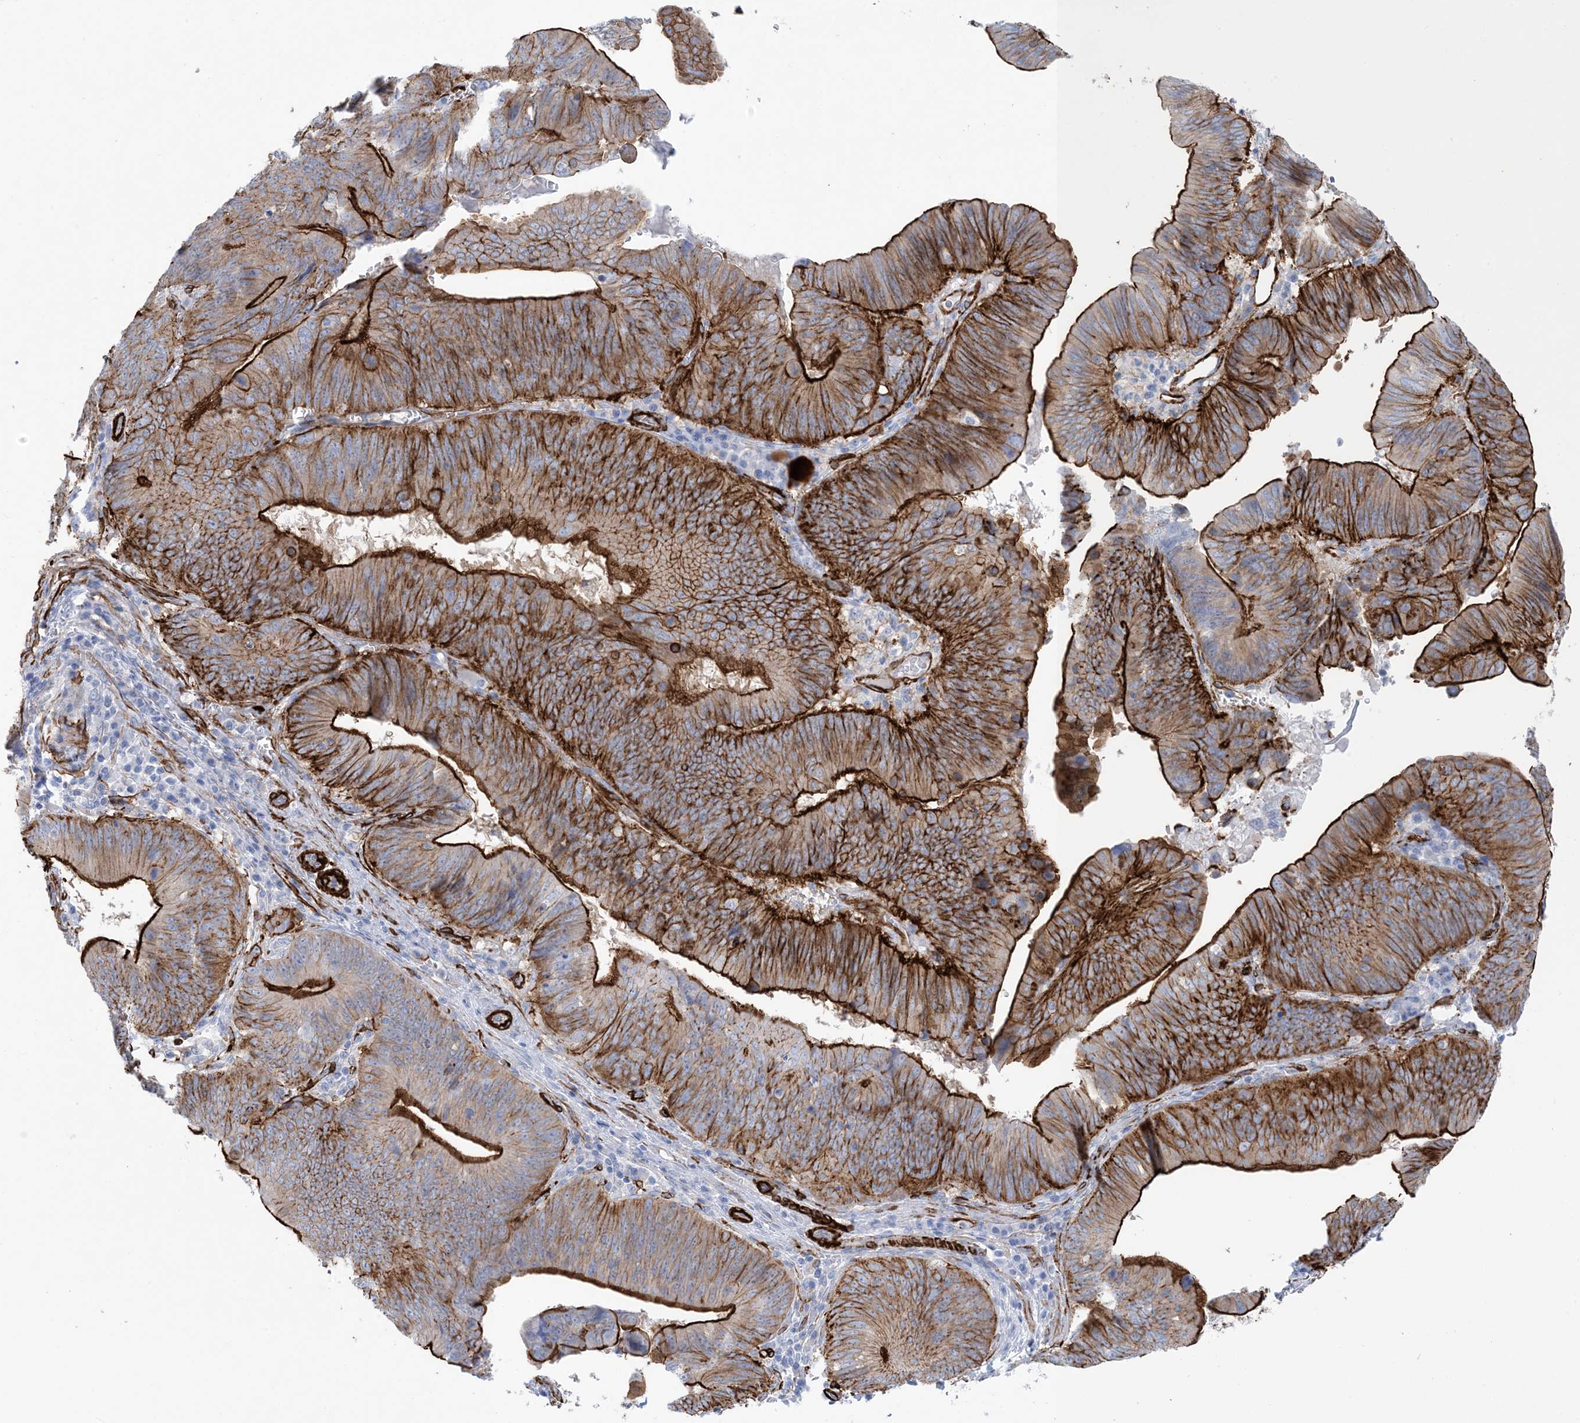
{"staining": {"intensity": "strong", "quantity": "25%-75%", "location": "cytoplasmic/membranous"}, "tissue": "pancreatic cancer", "cell_type": "Tumor cells", "image_type": "cancer", "snomed": [{"axis": "morphology", "description": "Adenocarcinoma, NOS"}, {"axis": "topography", "description": "Pancreas"}], "caption": "Tumor cells exhibit high levels of strong cytoplasmic/membranous staining in about 25%-75% of cells in human adenocarcinoma (pancreatic).", "gene": "SHANK1", "patient": {"sex": "male", "age": 63}}